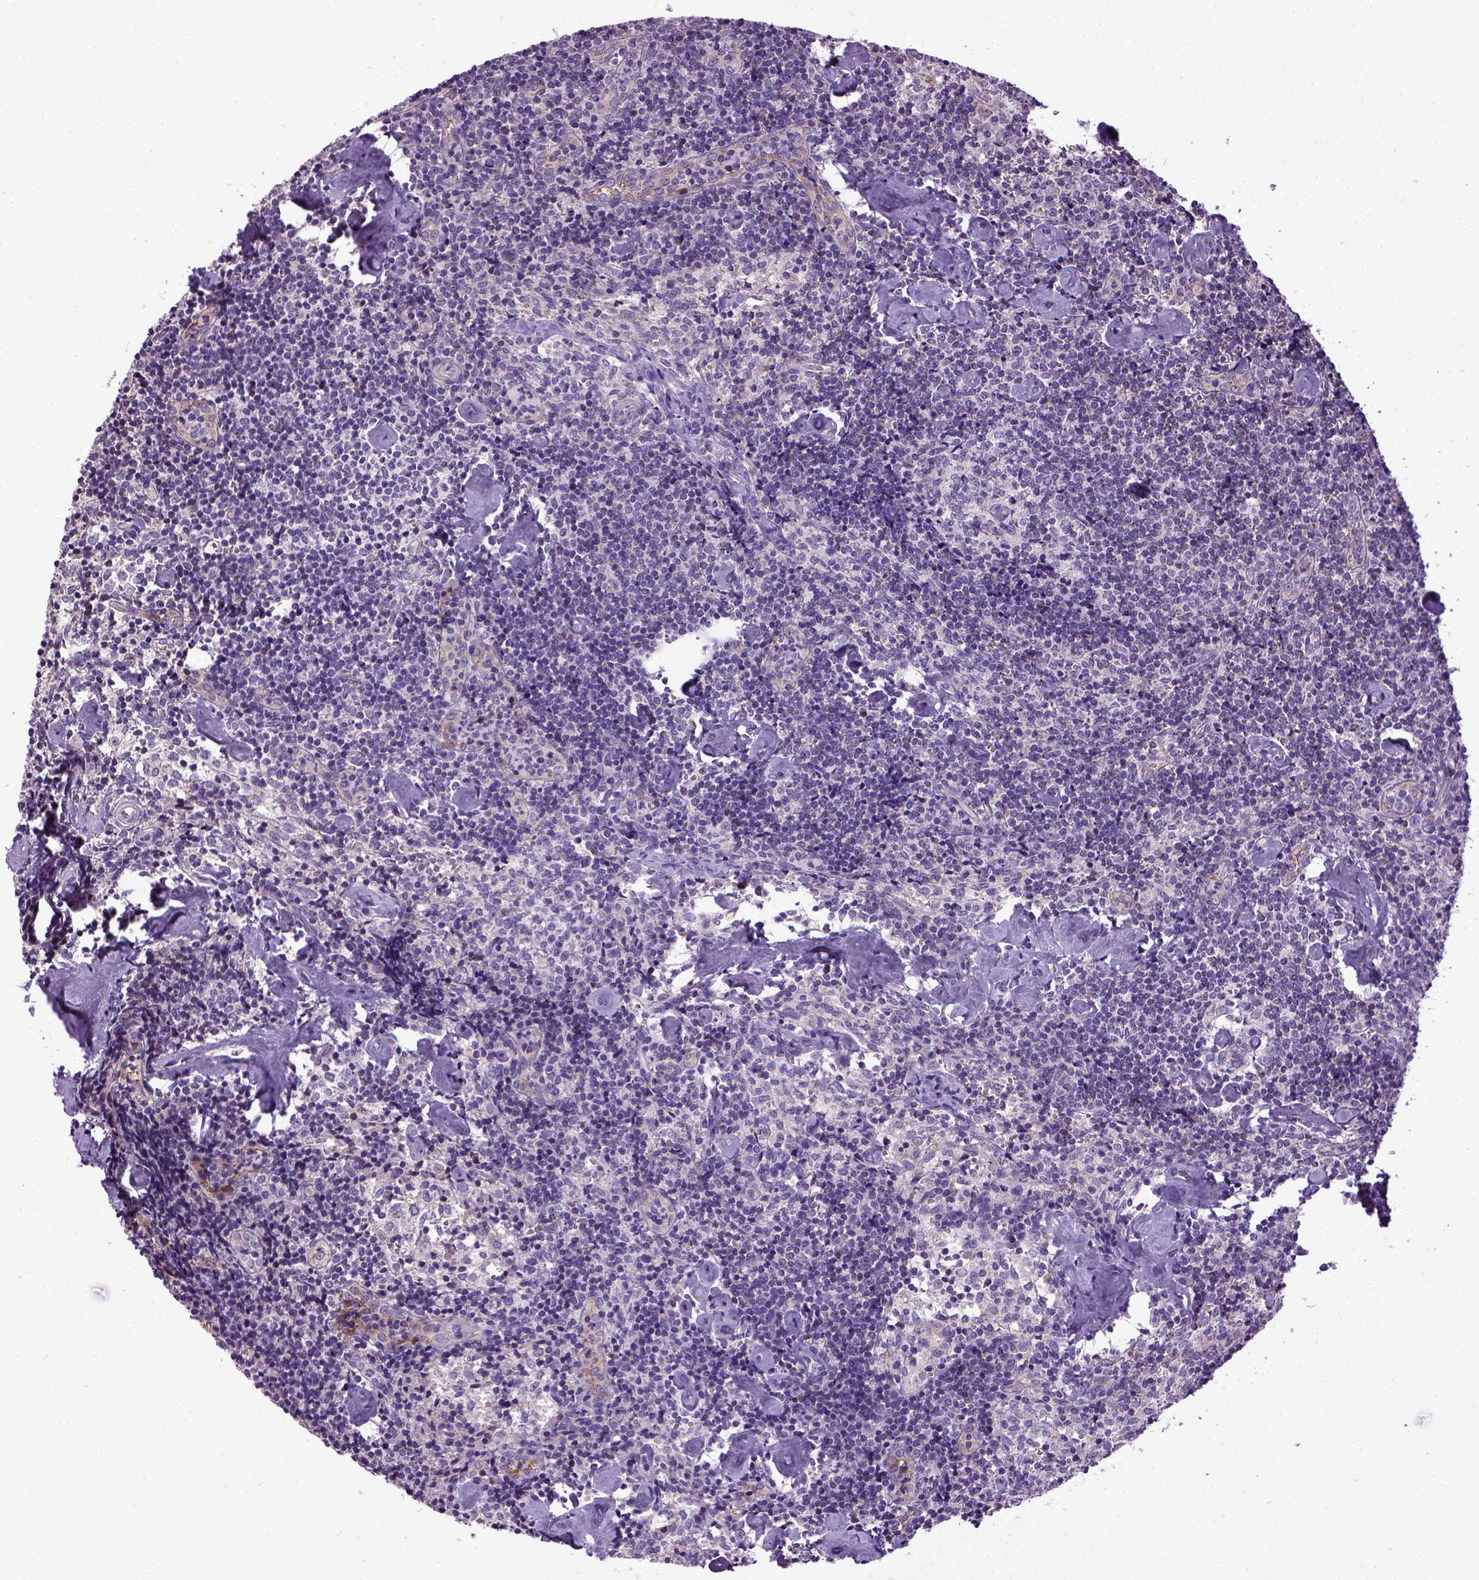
{"staining": {"intensity": "negative", "quantity": "none", "location": "none"}, "tissue": "lymph node", "cell_type": "Germinal center cells", "image_type": "normal", "snomed": [{"axis": "morphology", "description": "Normal tissue, NOS"}, {"axis": "topography", "description": "Lymph node"}], "caption": "Histopathology image shows no significant protein positivity in germinal center cells of unremarkable lymph node.", "gene": "ENG", "patient": {"sex": "female", "age": 50}}